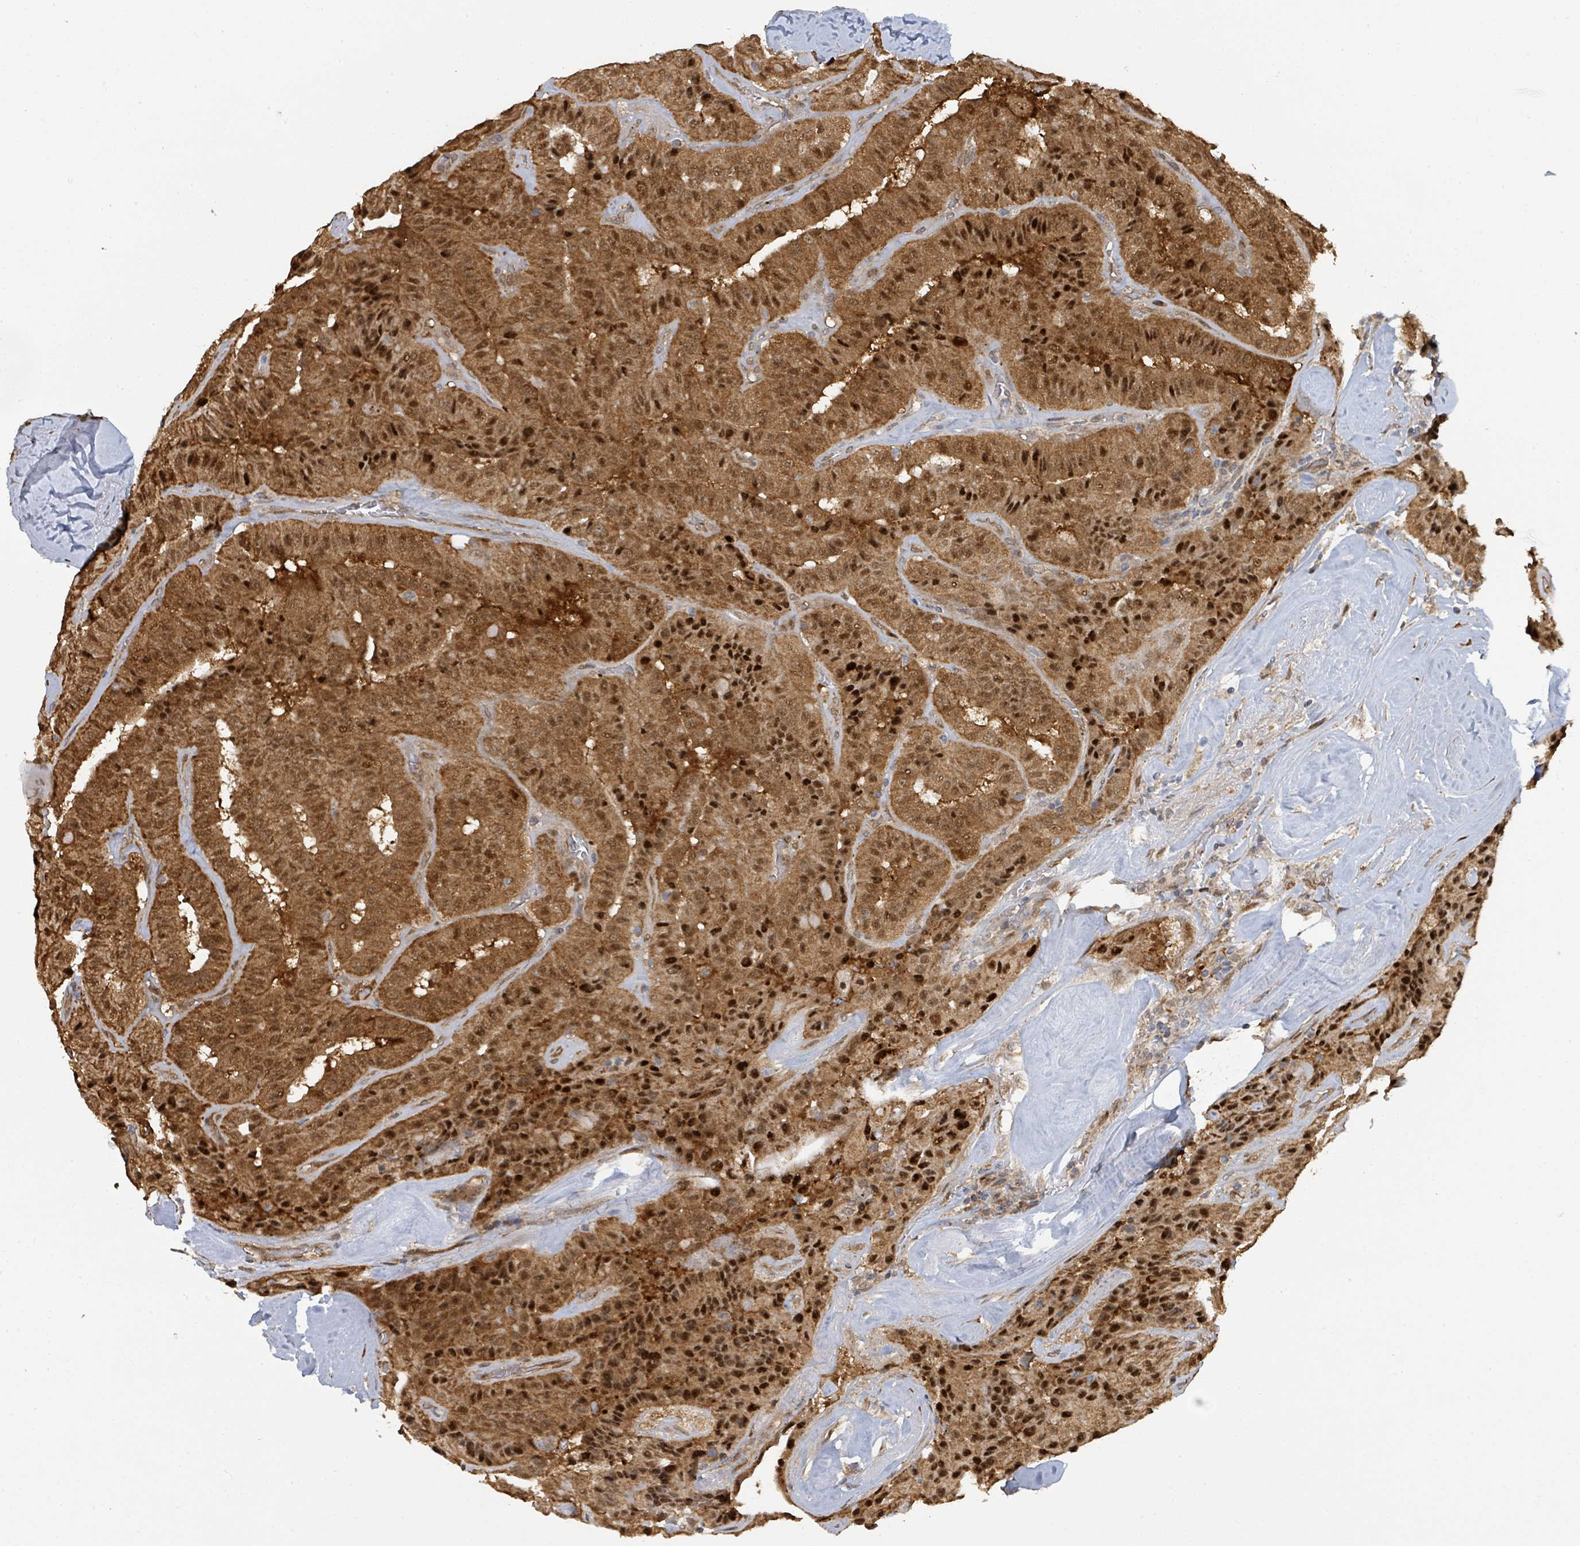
{"staining": {"intensity": "strong", "quantity": ">75%", "location": "cytoplasmic/membranous,nuclear"}, "tissue": "thyroid cancer", "cell_type": "Tumor cells", "image_type": "cancer", "snomed": [{"axis": "morphology", "description": "Normal tissue, NOS"}, {"axis": "morphology", "description": "Papillary adenocarcinoma, NOS"}, {"axis": "topography", "description": "Thyroid gland"}], "caption": "Papillary adenocarcinoma (thyroid) stained with DAB (3,3'-diaminobenzidine) immunohistochemistry (IHC) demonstrates high levels of strong cytoplasmic/membranous and nuclear expression in about >75% of tumor cells.", "gene": "PSMB7", "patient": {"sex": "female", "age": 59}}